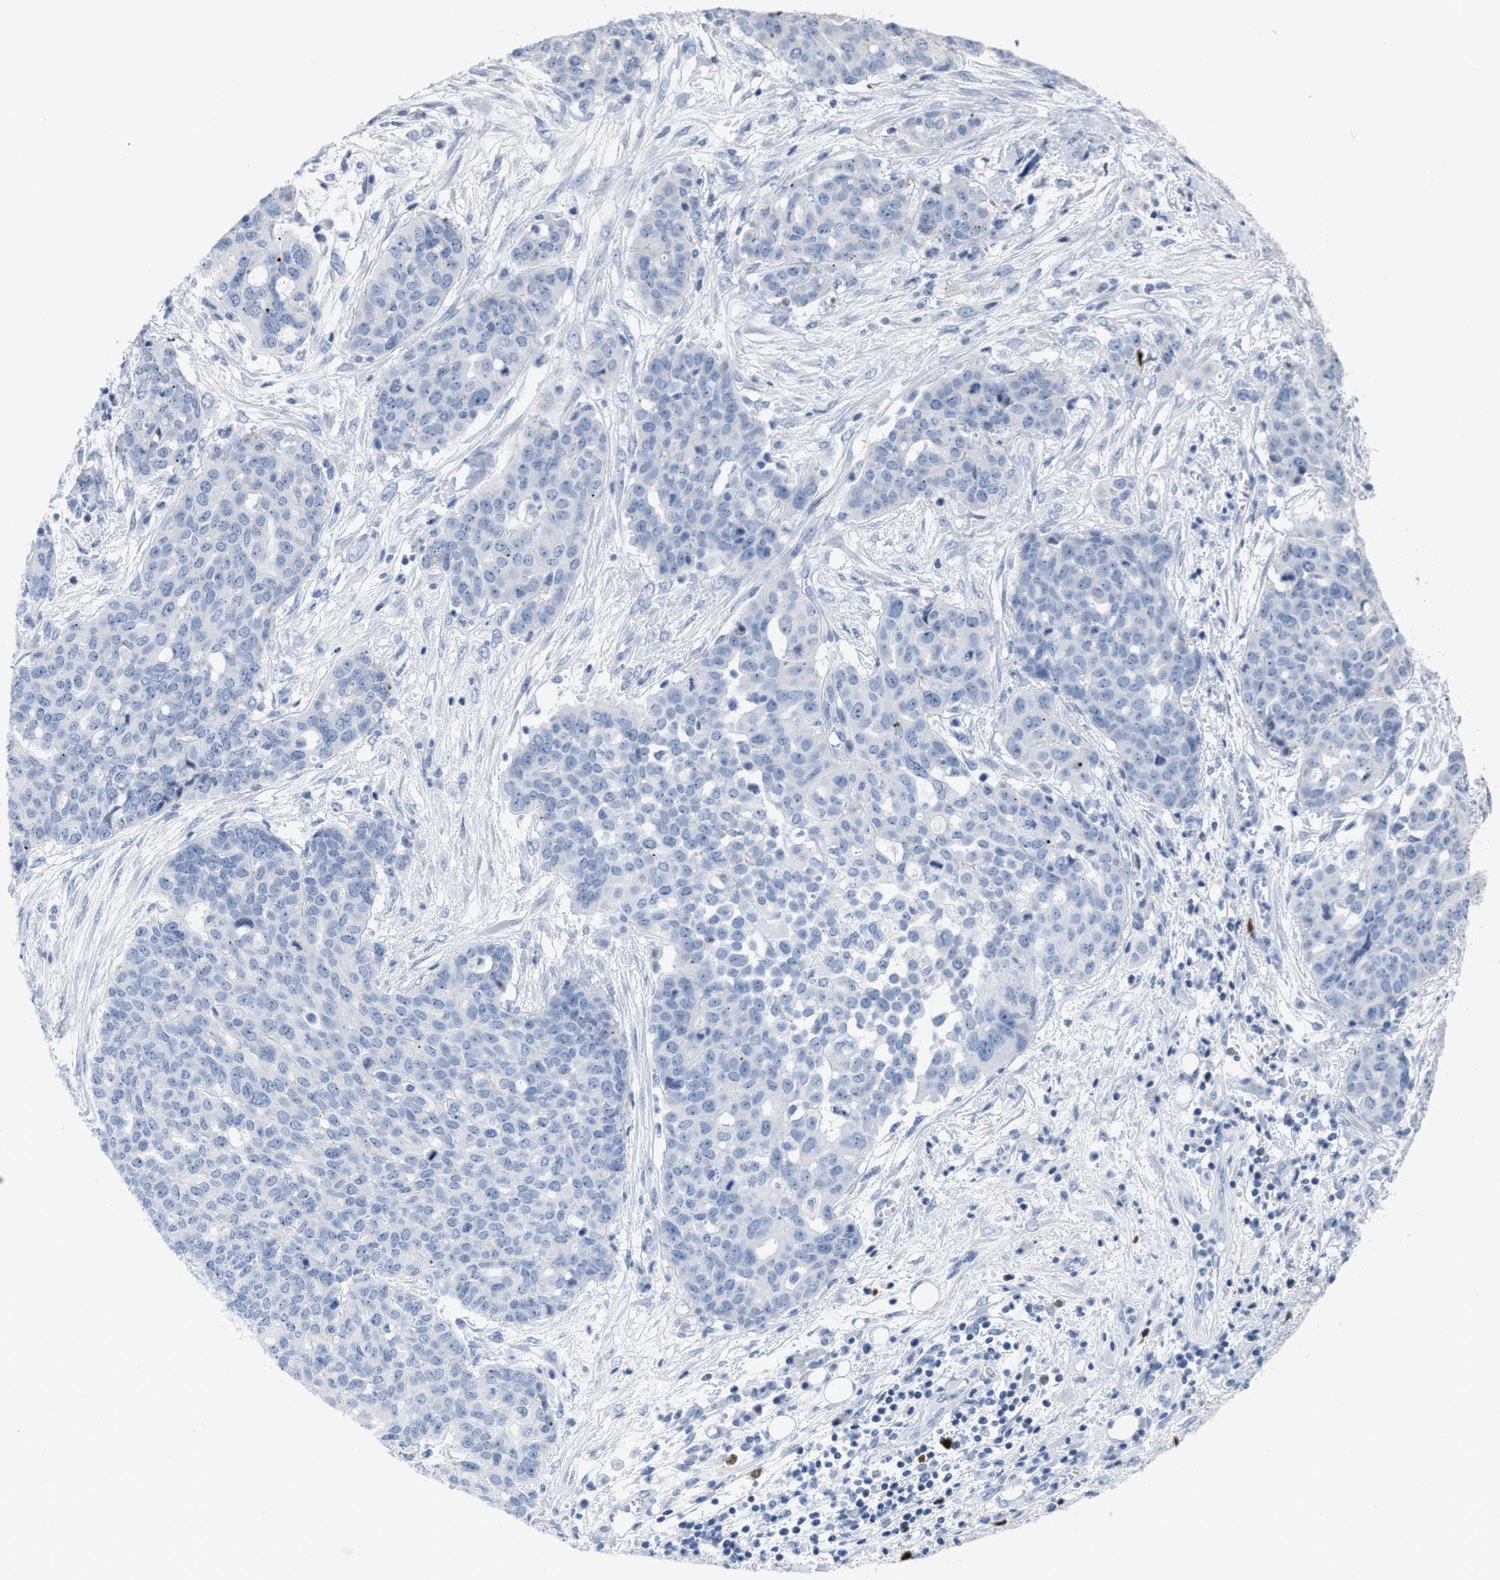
{"staining": {"intensity": "negative", "quantity": "none", "location": "none"}, "tissue": "ovarian cancer", "cell_type": "Tumor cells", "image_type": "cancer", "snomed": [{"axis": "morphology", "description": "Cystadenocarcinoma, serous, NOS"}, {"axis": "topography", "description": "Soft tissue"}, {"axis": "topography", "description": "Ovary"}], "caption": "Tumor cells show no significant staining in serous cystadenocarcinoma (ovarian).", "gene": "CRYM", "patient": {"sex": "female", "age": 57}}